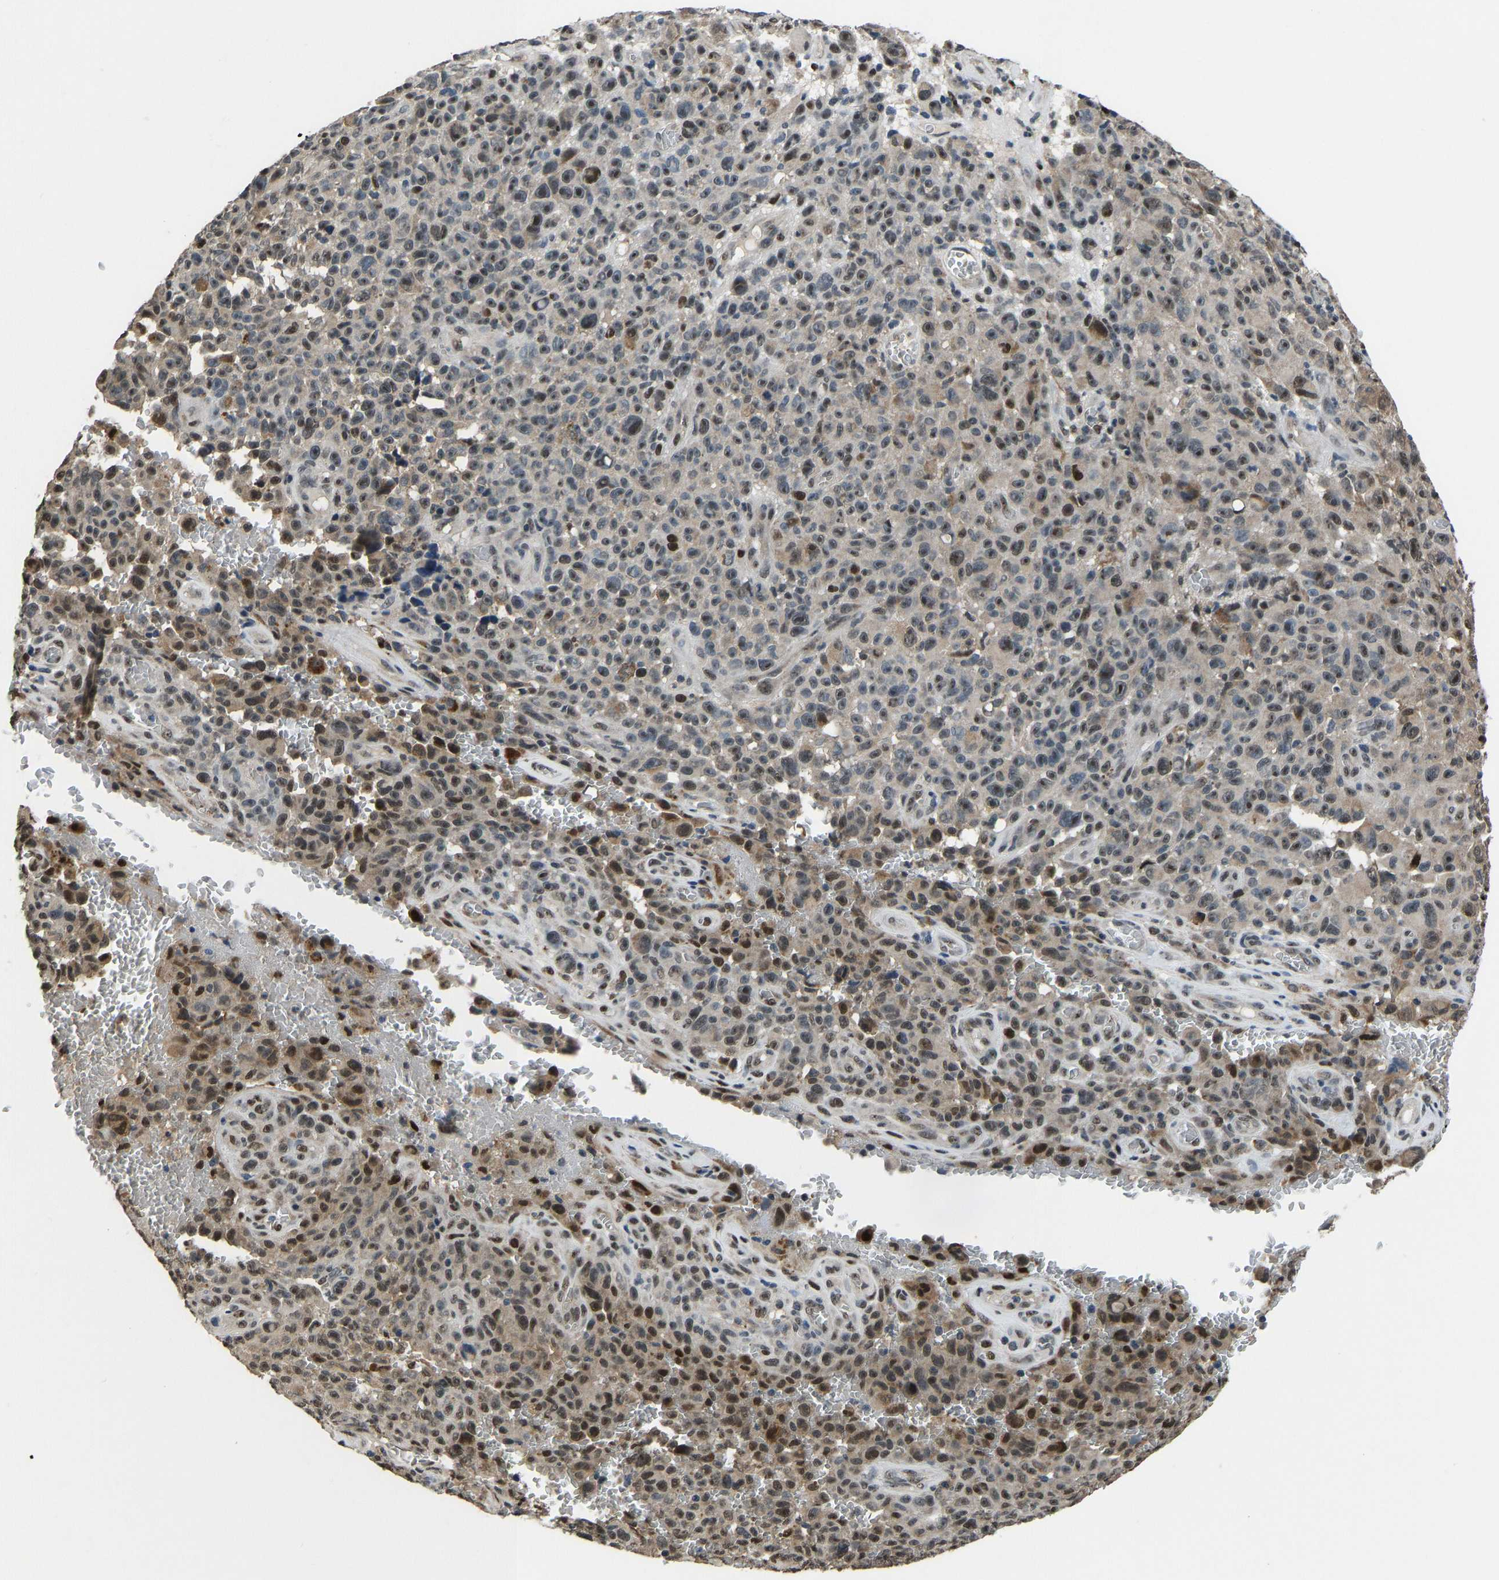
{"staining": {"intensity": "moderate", "quantity": "25%-75%", "location": "cytoplasmic/membranous,nuclear"}, "tissue": "melanoma", "cell_type": "Tumor cells", "image_type": "cancer", "snomed": [{"axis": "morphology", "description": "Malignant melanoma, NOS"}, {"axis": "topography", "description": "Skin"}], "caption": "Immunohistochemistry histopathology image of human melanoma stained for a protein (brown), which demonstrates medium levels of moderate cytoplasmic/membranous and nuclear expression in about 25%-75% of tumor cells.", "gene": "FOS", "patient": {"sex": "female", "age": 82}}